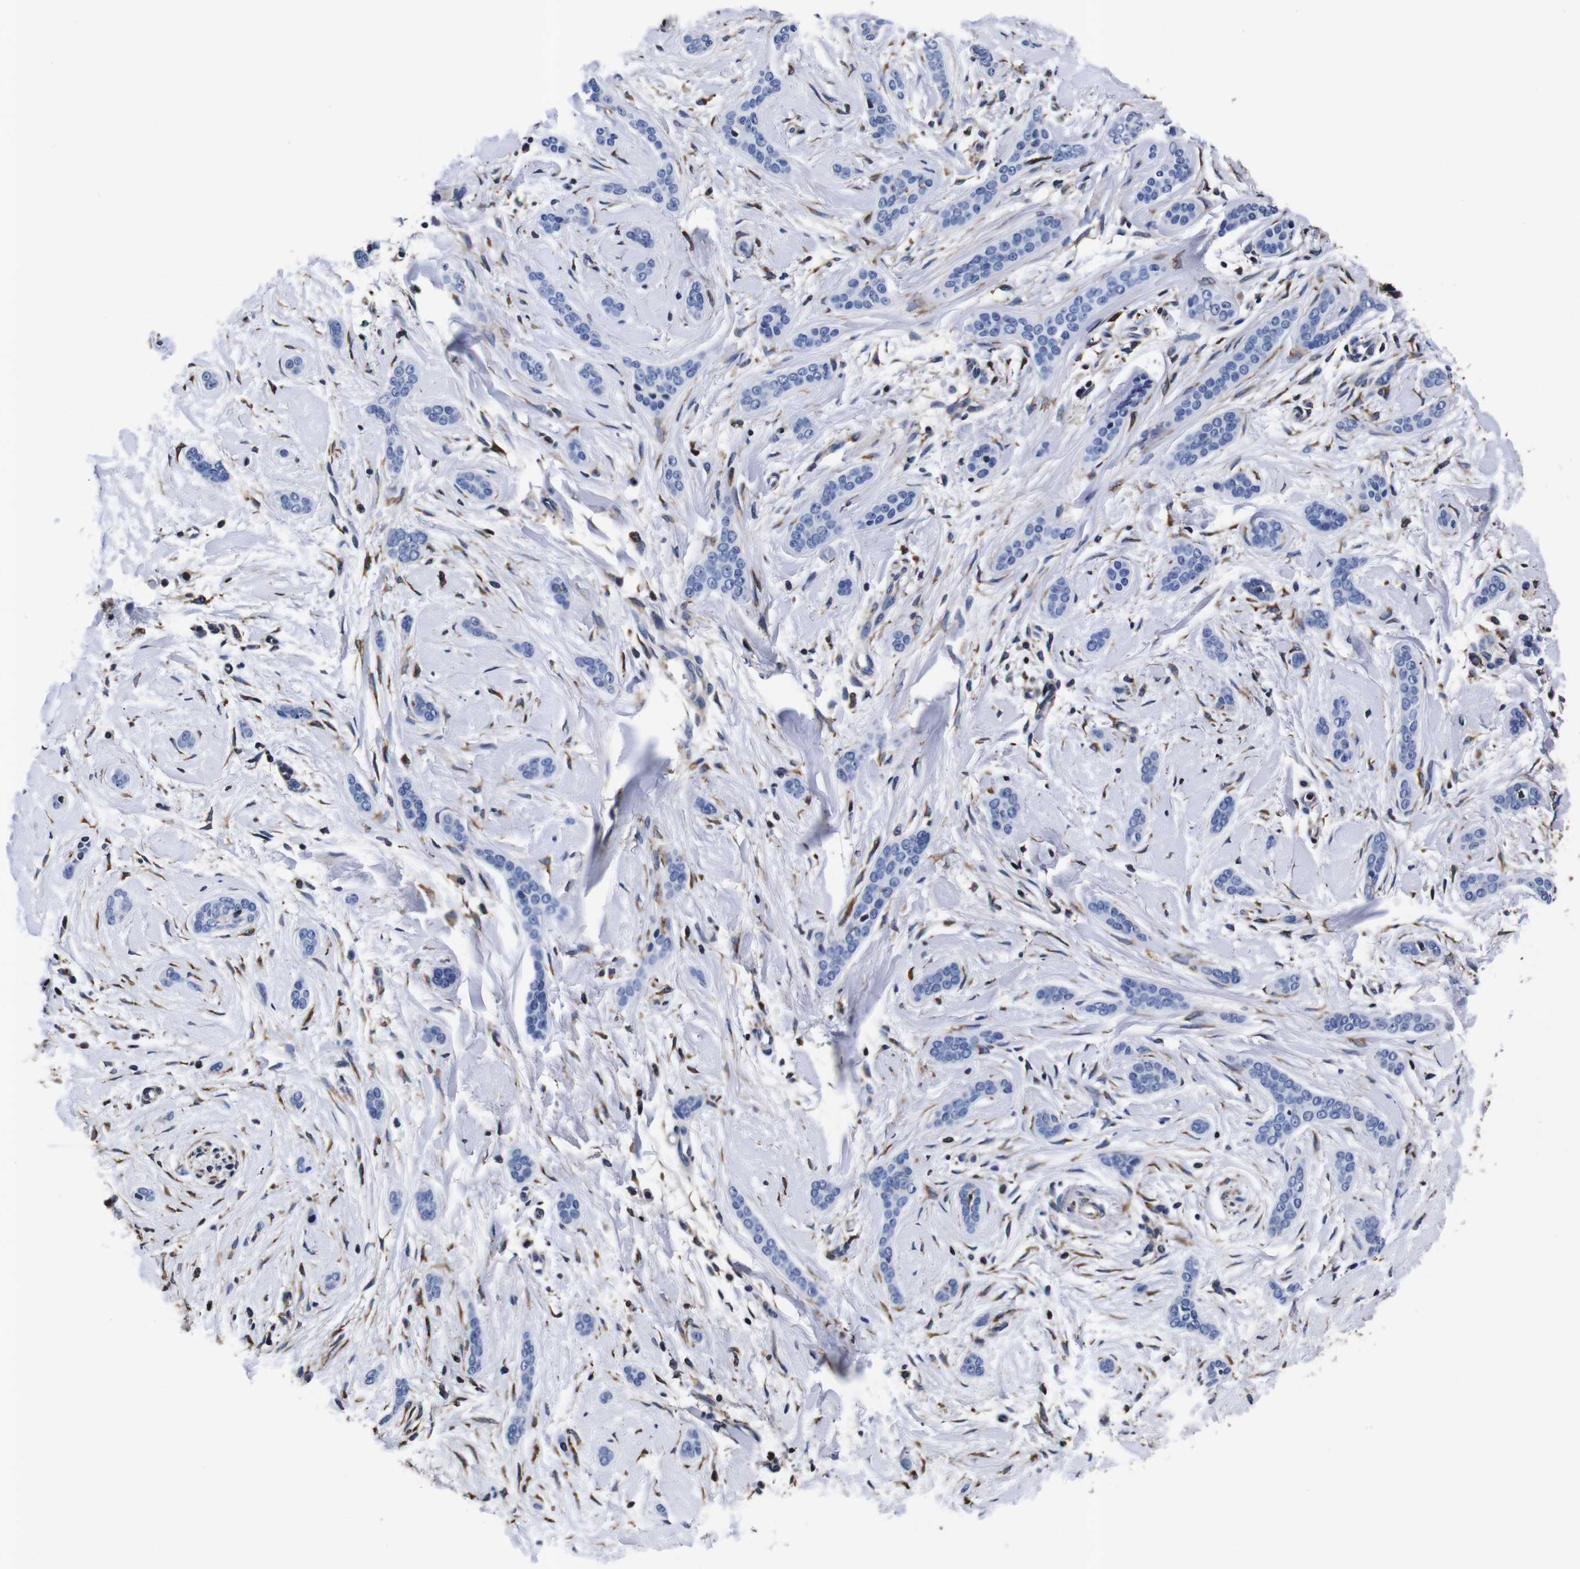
{"staining": {"intensity": "negative", "quantity": "none", "location": "none"}, "tissue": "skin cancer", "cell_type": "Tumor cells", "image_type": "cancer", "snomed": [{"axis": "morphology", "description": "Basal cell carcinoma"}, {"axis": "morphology", "description": "Adnexal tumor, benign"}, {"axis": "topography", "description": "Skin"}], "caption": "There is no significant staining in tumor cells of basal cell carcinoma (skin).", "gene": "PPIB", "patient": {"sex": "female", "age": 42}}